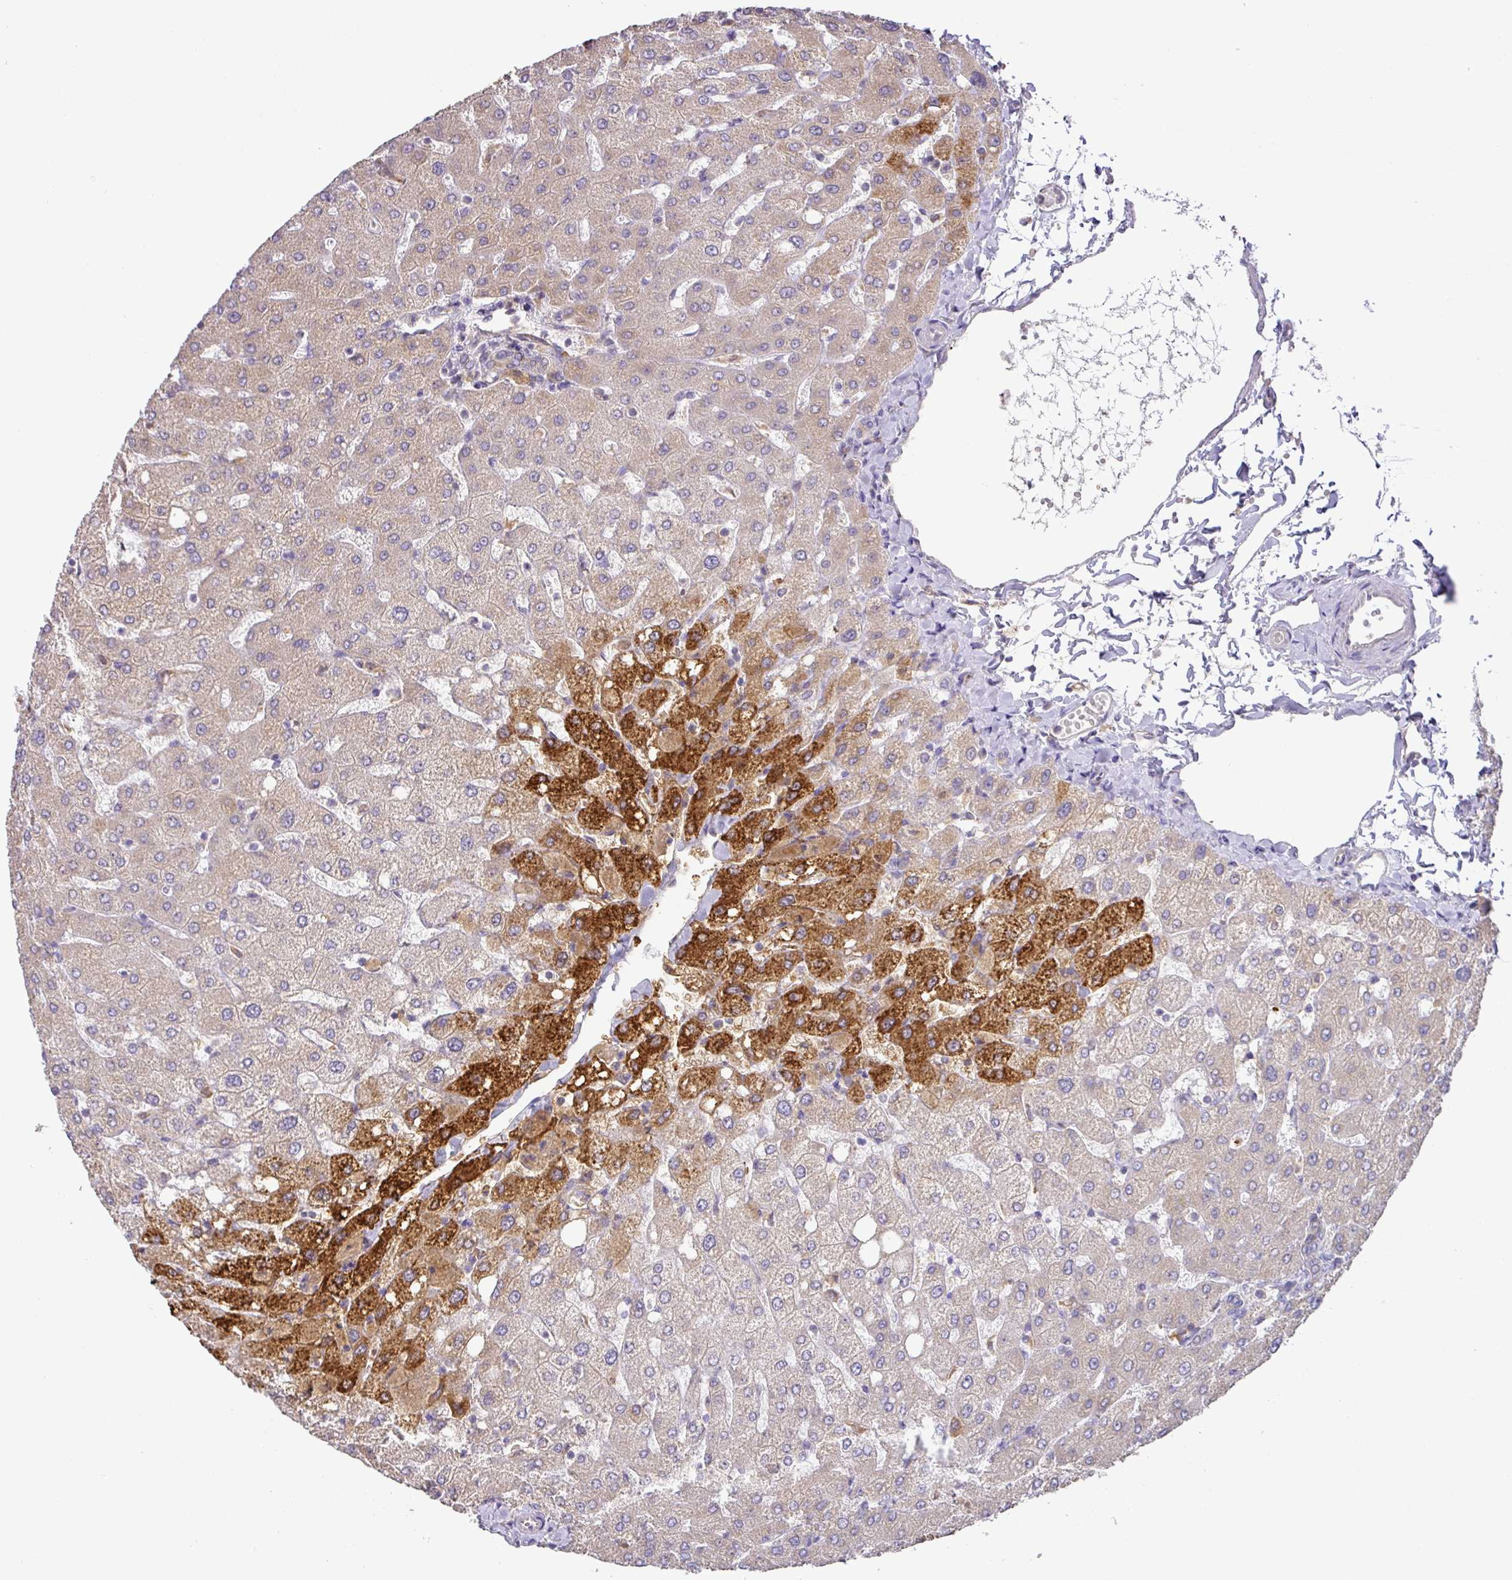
{"staining": {"intensity": "negative", "quantity": "none", "location": "none"}, "tissue": "liver", "cell_type": "Cholangiocytes", "image_type": "normal", "snomed": [{"axis": "morphology", "description": "Normal tissue, NOS"}, {"axis": "topography", "description": "Liver"}], "caption": "Immunohistochemistry (IHC) photomicrograph of unremarkable liver: liver stained with DAB (3,3'-diaminobenzidine) exhibits no significant protein expression in cholangiocytes. The staining was performed using DAB (3,3'-diaminobenzidine) to visualize the protein expression in brown, while the nuclei were stained in blue with hematoxylin (Magnification: 20x).", "gene": "GCNT7", "patient": {"sex": "female", "age": 54}}